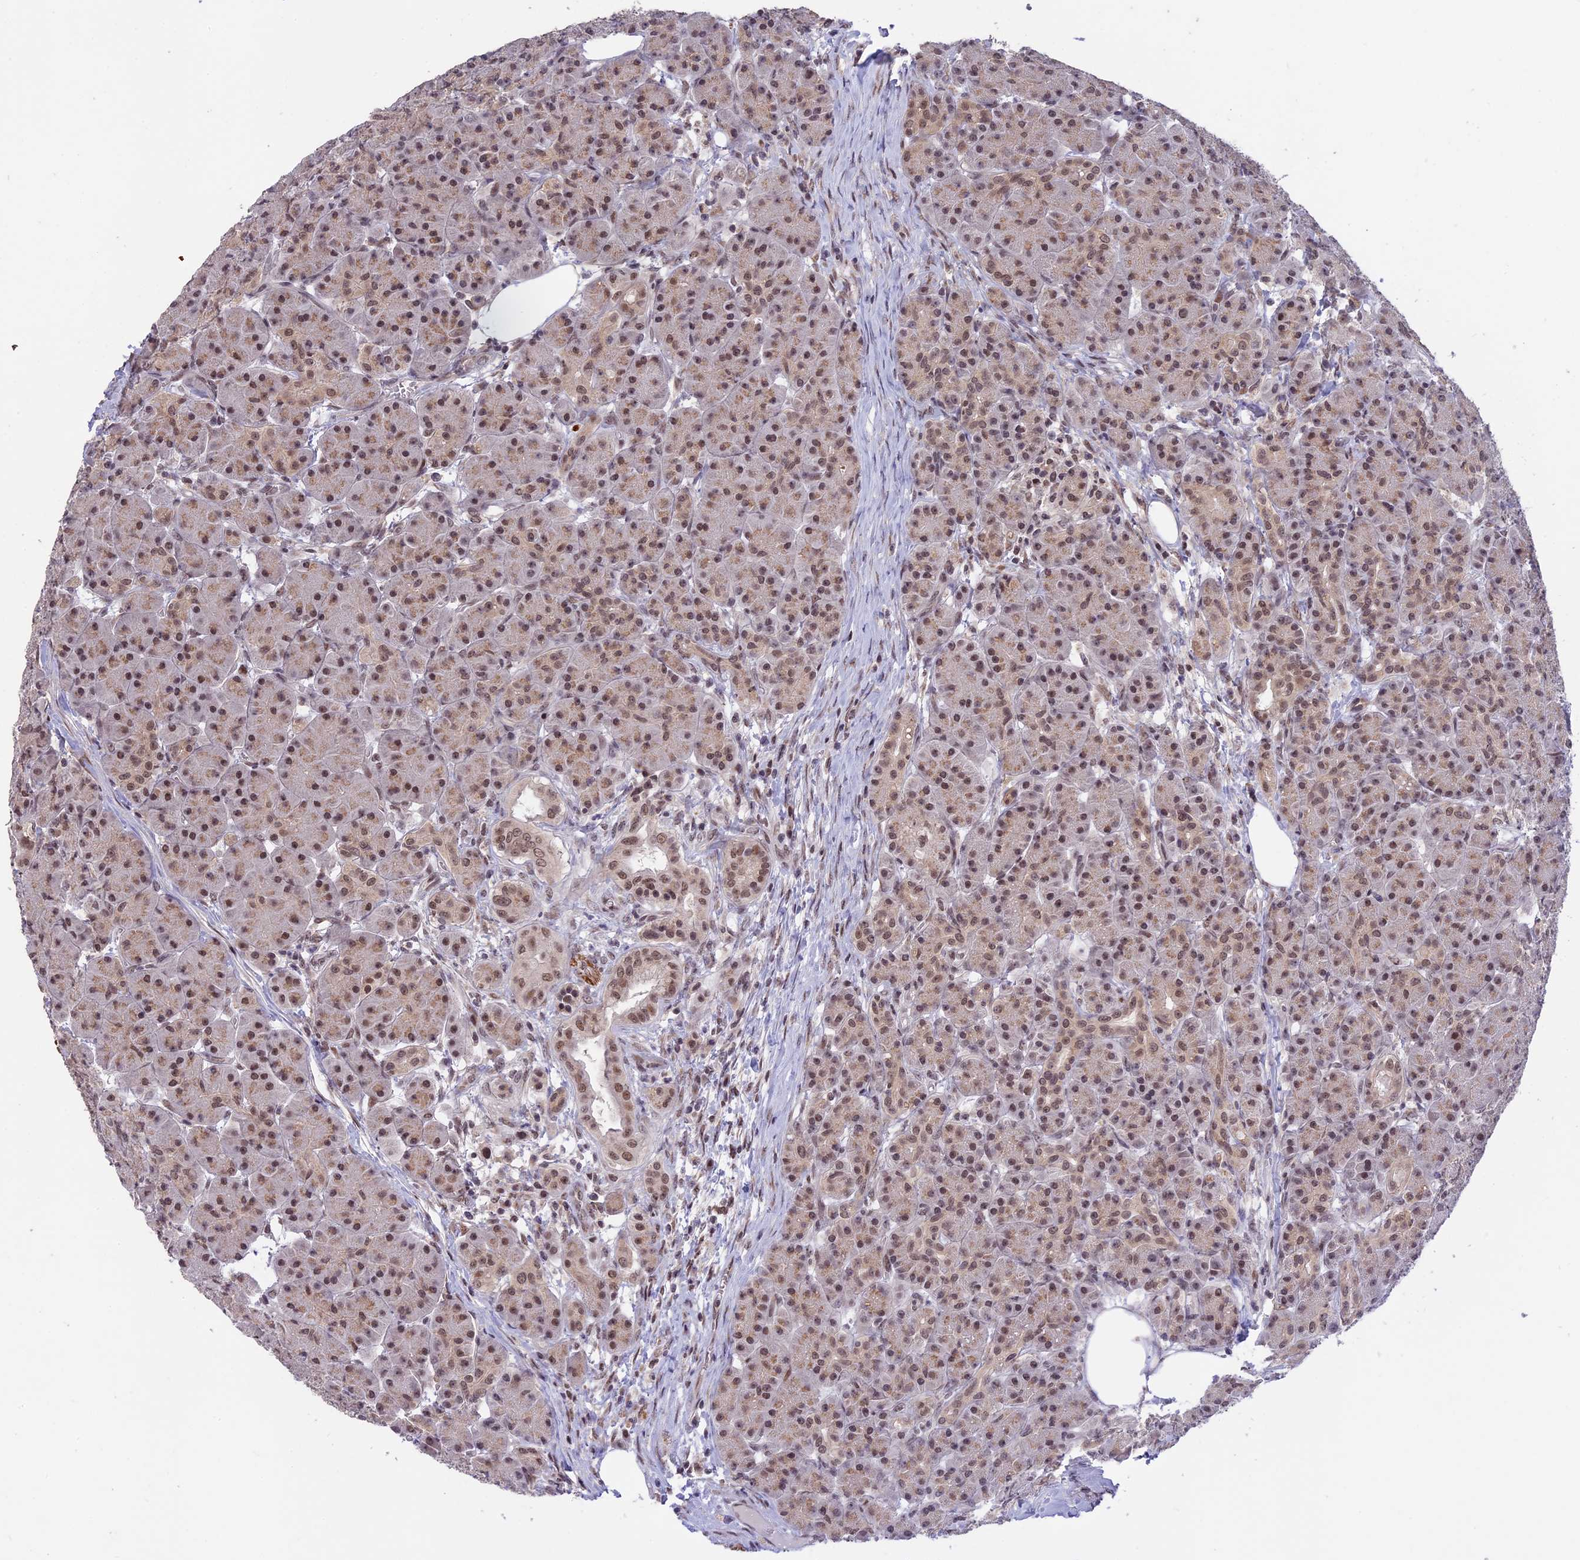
{"staining": {"intensity": "moderate", "quantity": ">75%", "location": "cytoplasmic/membranous,nuclear"}, "tissue": "pancreas", "cell_type": "Exocrine glandular cells", "image_type": "normal", "snomed": [{"axis": "morphology", "description": "Normal tissue, NOS"}, {"axis": "topography", "description": "Pancreas"}], "caption": "Human pancreas stained with a brown dye reveals moderate cytoplasmic/membranous,nuclear positive staining in approximately >75% of exocrine glandular cells.", "gene": "POLR2C", "patient": {"sex": "male", "age": 63}}